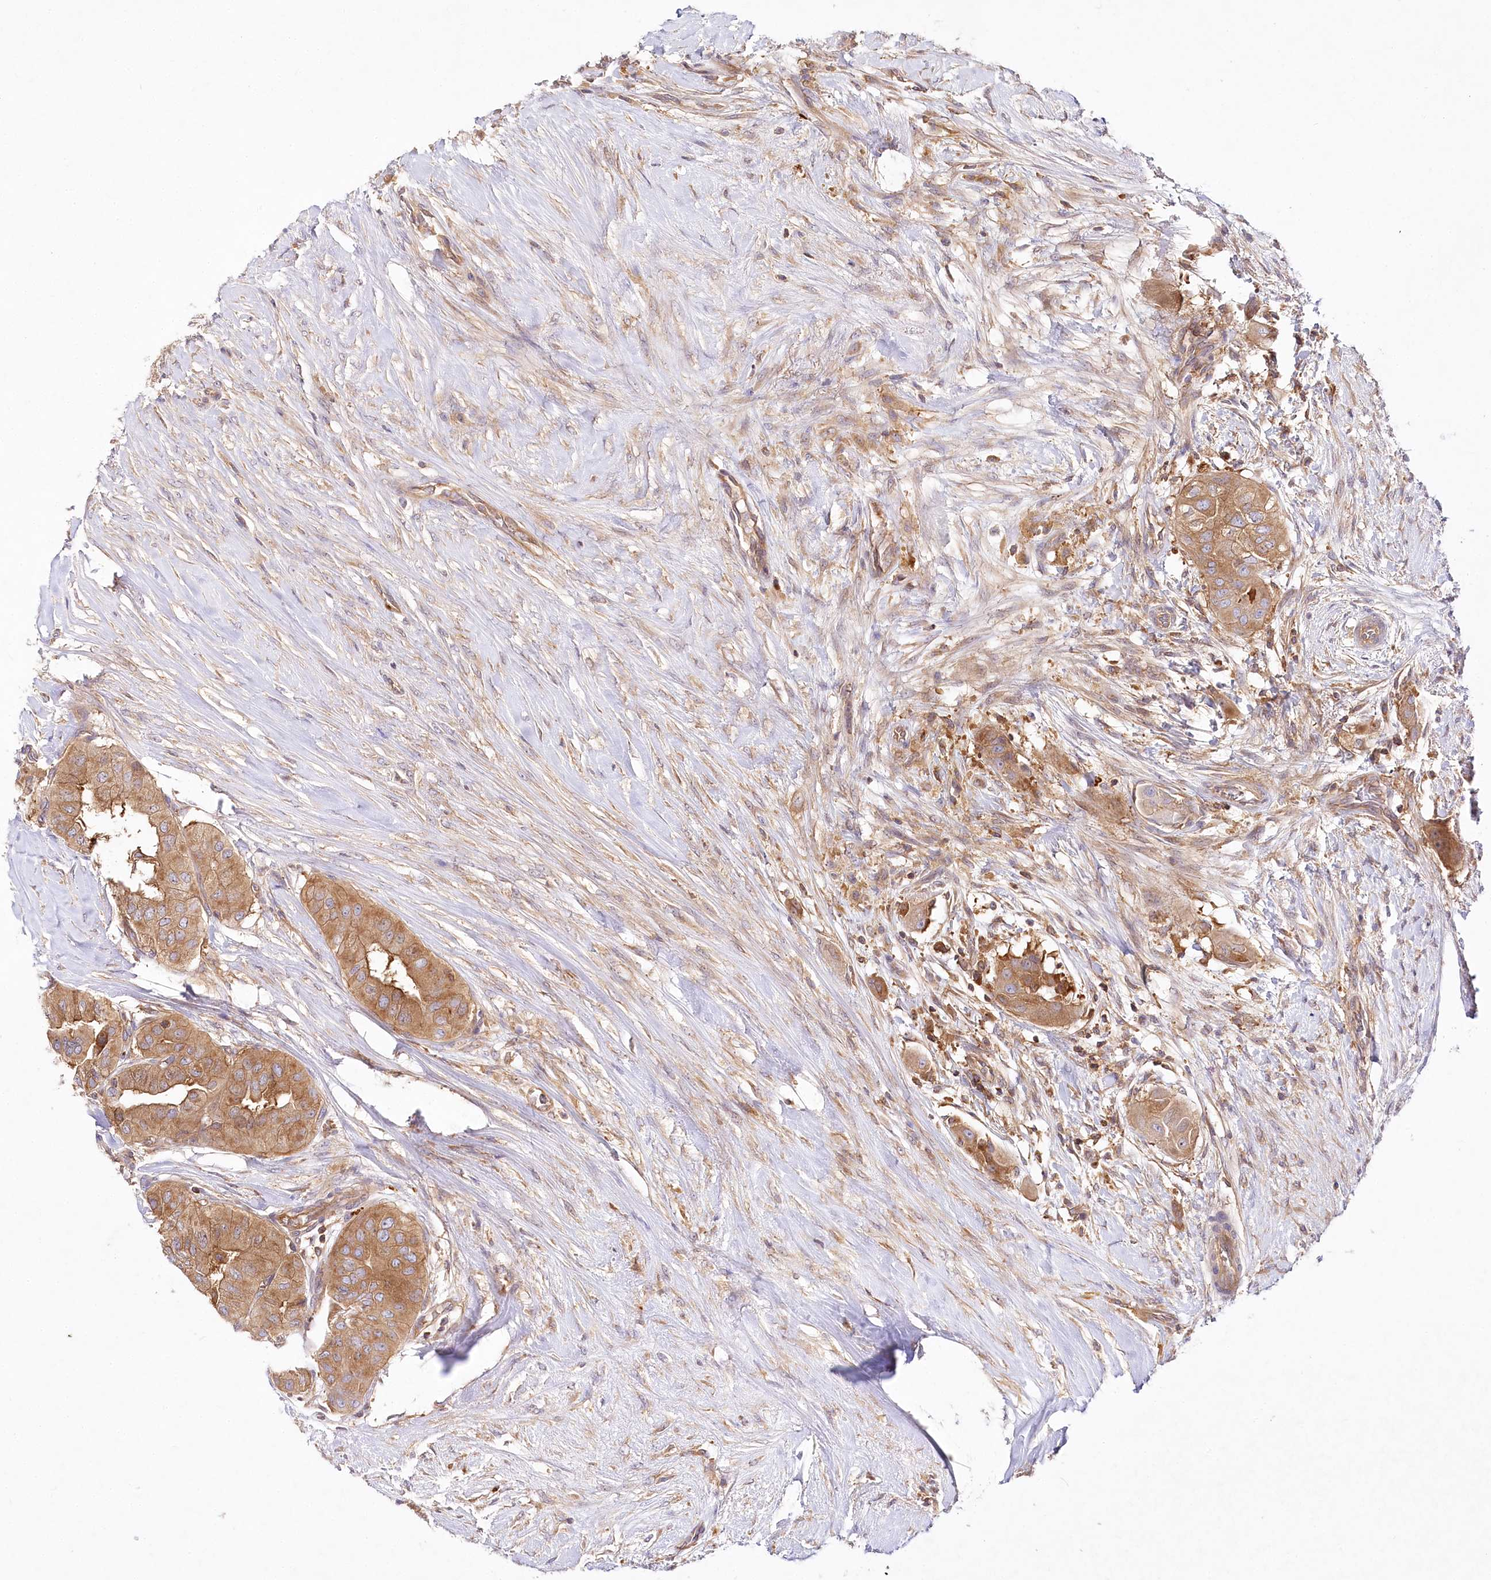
{"staining": {"intensity": "moderate", "quantity": ">75%", "location": "cytoplasmic/membranous"}, "tissue": "thyroid cancer", "cell_type": "Tumor cells", "image_type": "cancer", "snomed": [{"axis": "morphology", "description": "Papillary adenocarcinoma, NOS"}, {"axis": "topography", "description": "Thyroid gland"}], "caption": "Moderate cytoplasmic/membranous expression for a protein is identified in about >75% of tumor cells of thyroid papillary adenocarcinoma using IHC.", "gene": "ABRAXAS2", "patient": {"sex": "female", "age": 59}}